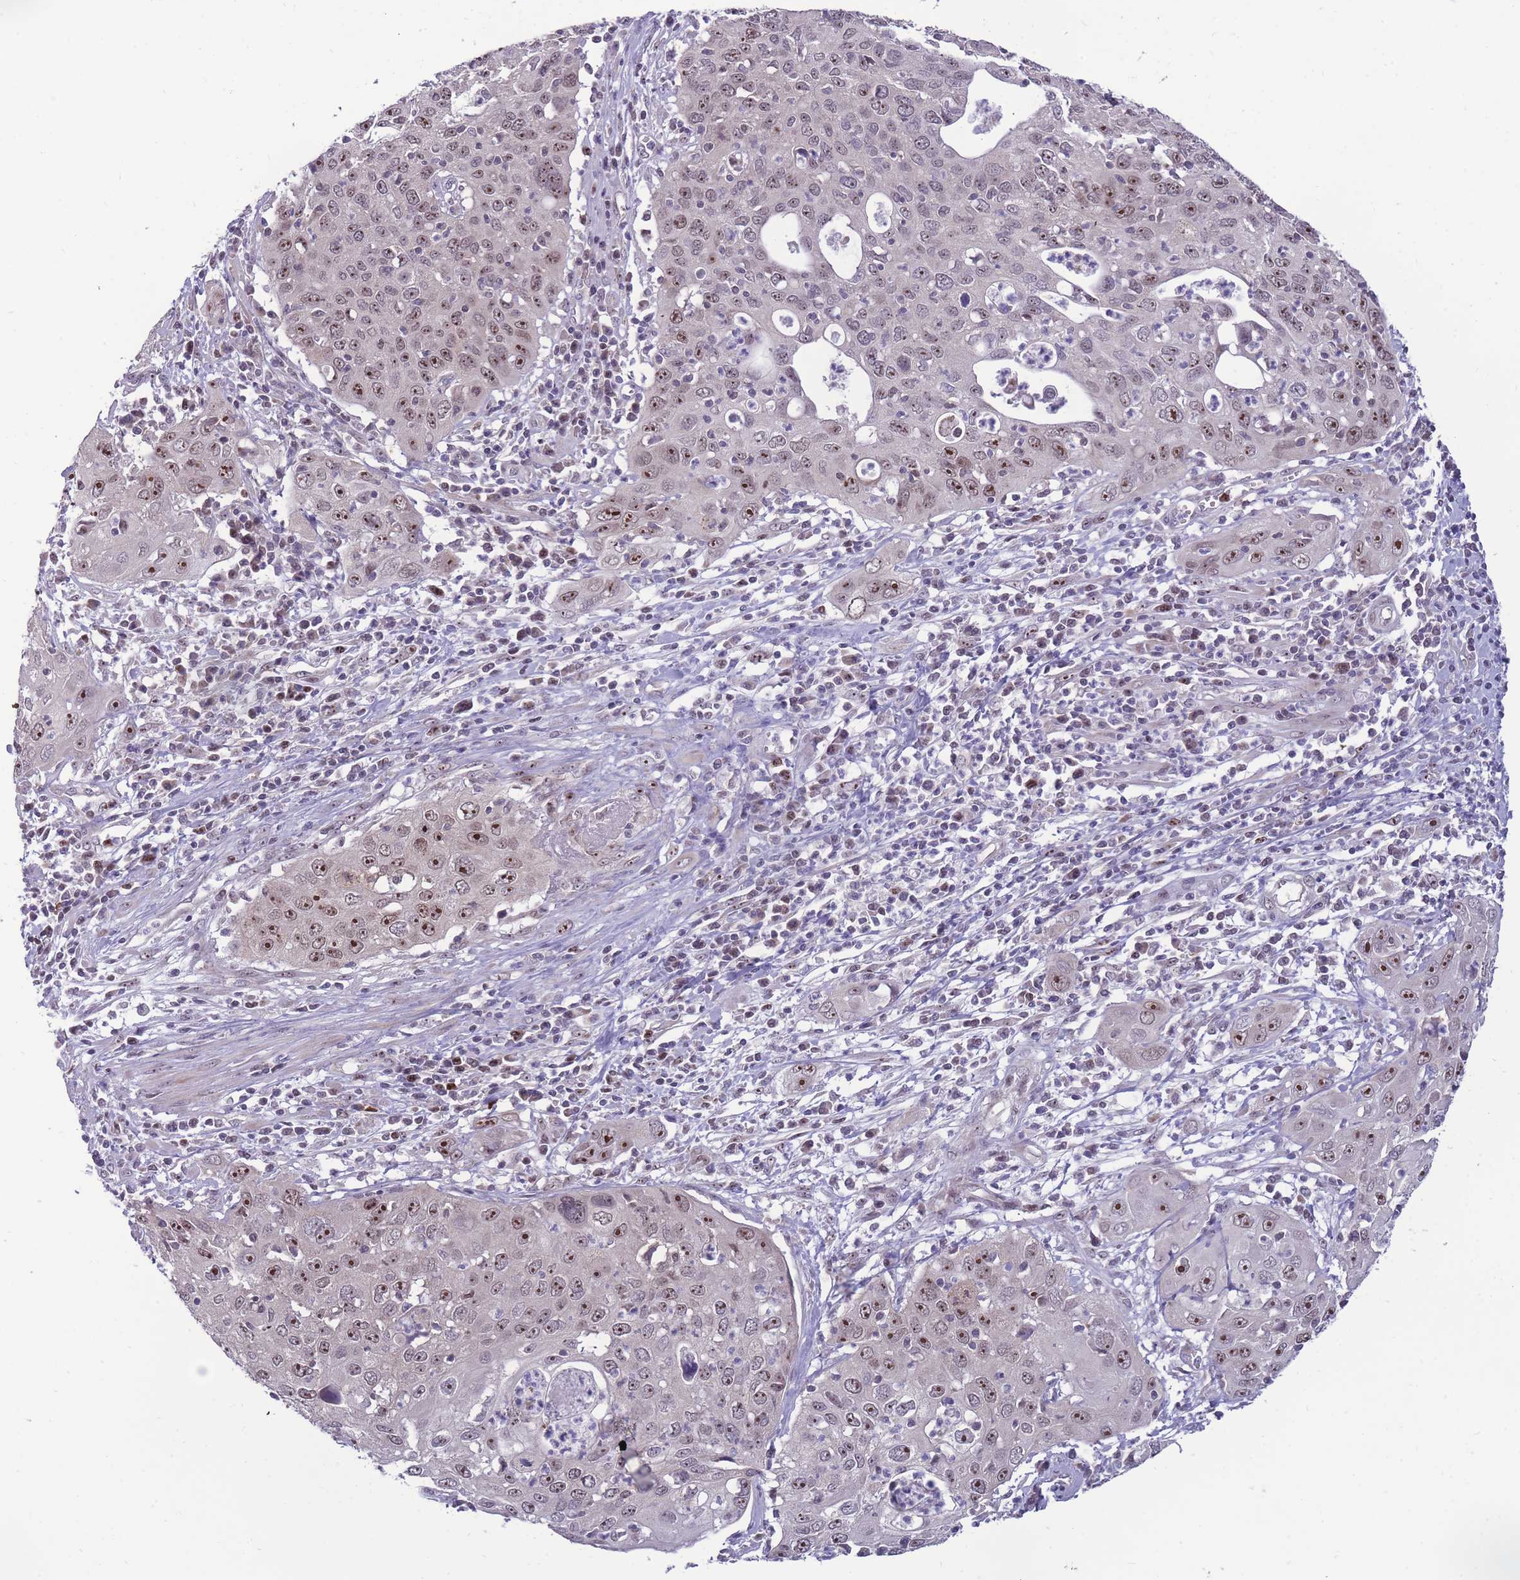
{"staining": {"intensity": "moderate", "quantity": ">75%", "location": "nuclear"}, "tissue": "cervical cancer", "cell_type": "Tumor cells", "image_type": "cancer", "snomed": [{"axis": "morphology", "description": "Squamous cell carcinoma, NOS"}, {"axis": "topography", "description": "Cervix"}], "caption": "A micrograph of cervical cancer (squamous cell carcinoma) stained for a protein reveals moderate nuclear brown staining in tumor cells.", "gene": "MCIDAS", "patient": {"sex": "female", "age": 36}}